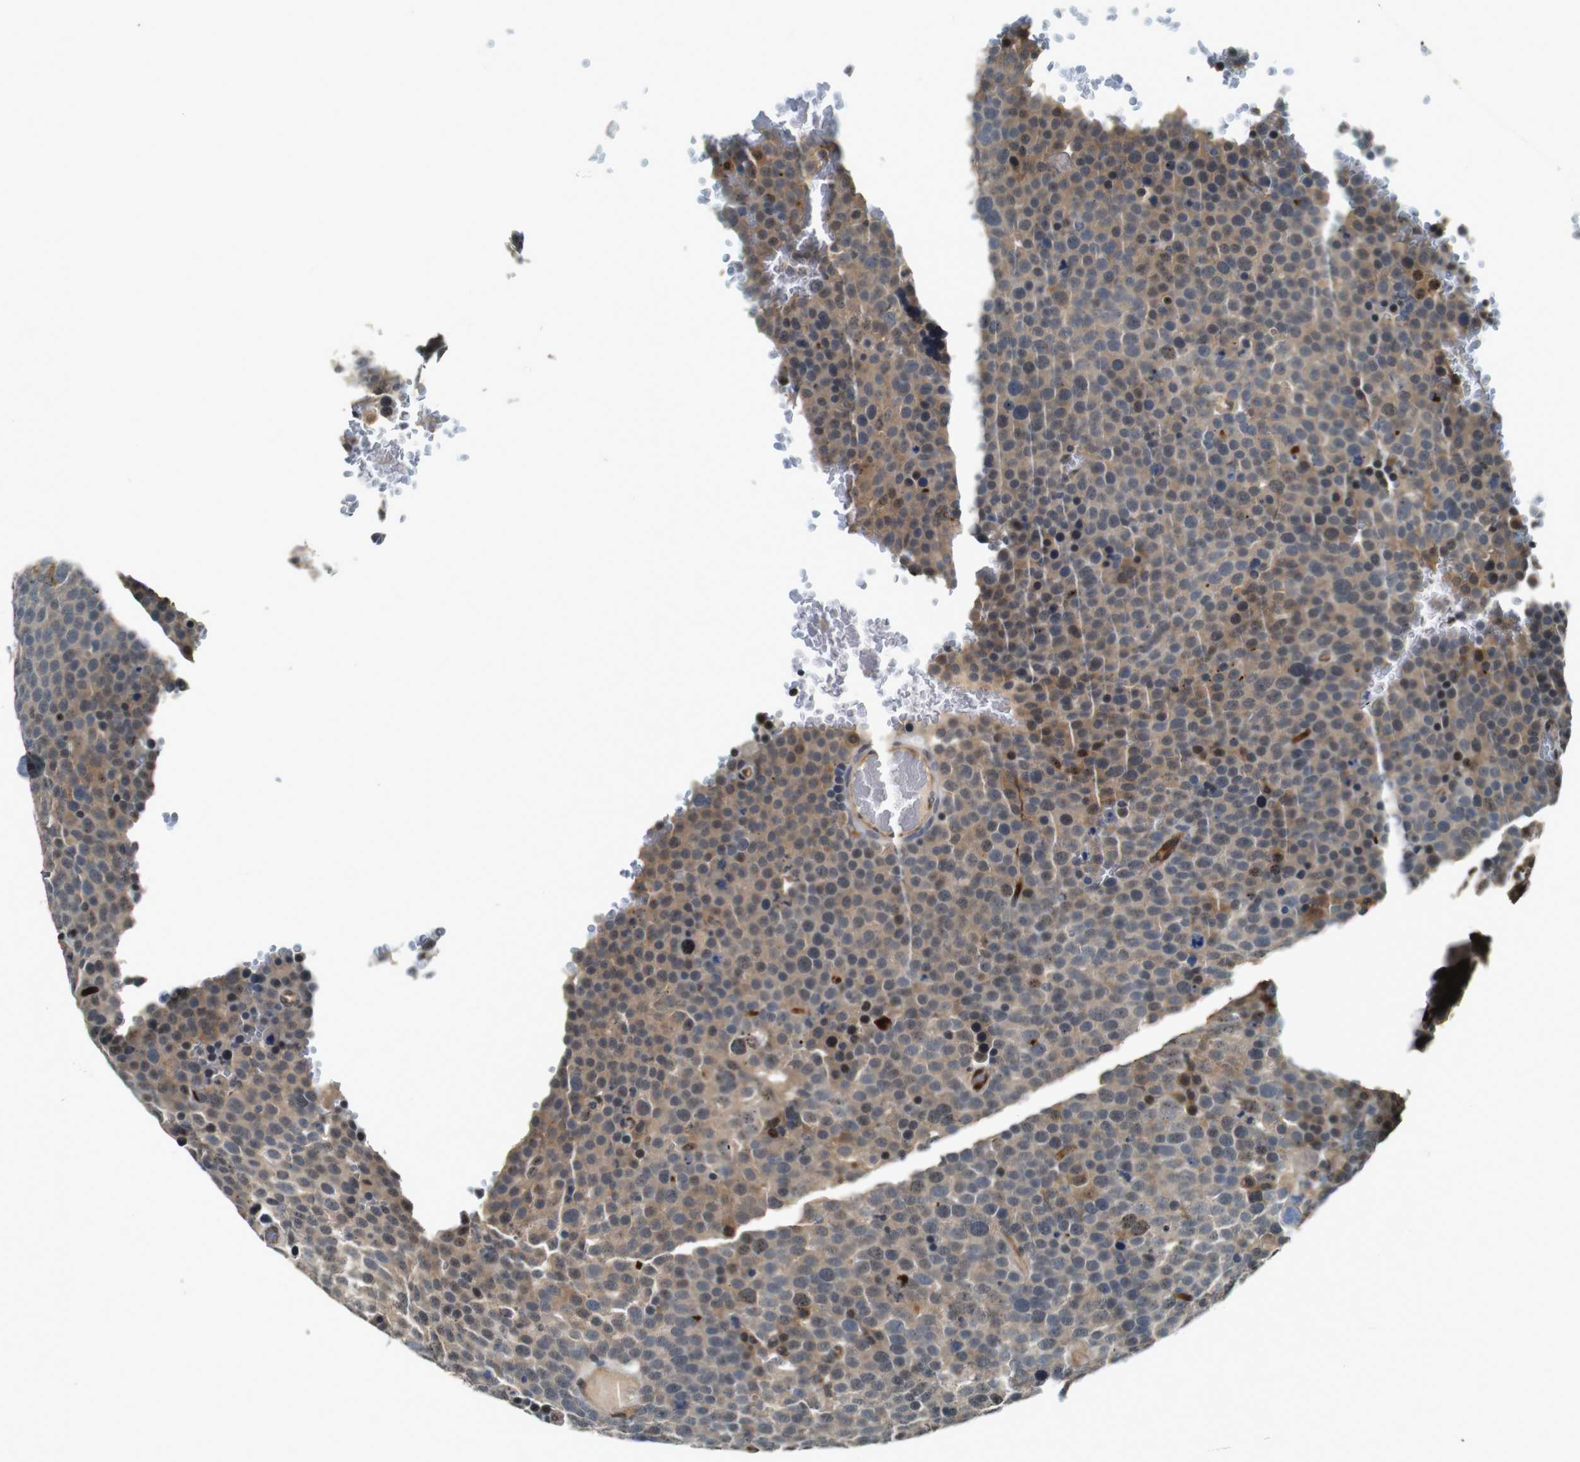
{"staining": {"intensity": "moderate", "quantity": "25%-75%", "location": "cytoplasmic/membranous,nuclear"}, "tissue": "testis cancer", "cell_type": "Tumor cells", "image_type": "cancer", "snomed": [{"axis": "morphology", "description": "Seminoma, NOS"}, {"axis": "topography", "description": "Testis"}], "caption": "Human seminoma (testis) stained with a protein marker demonstrates moderate staining in tumor cells.", "gene": "LXN", "patient": {"sex": "male", "age": 71}}